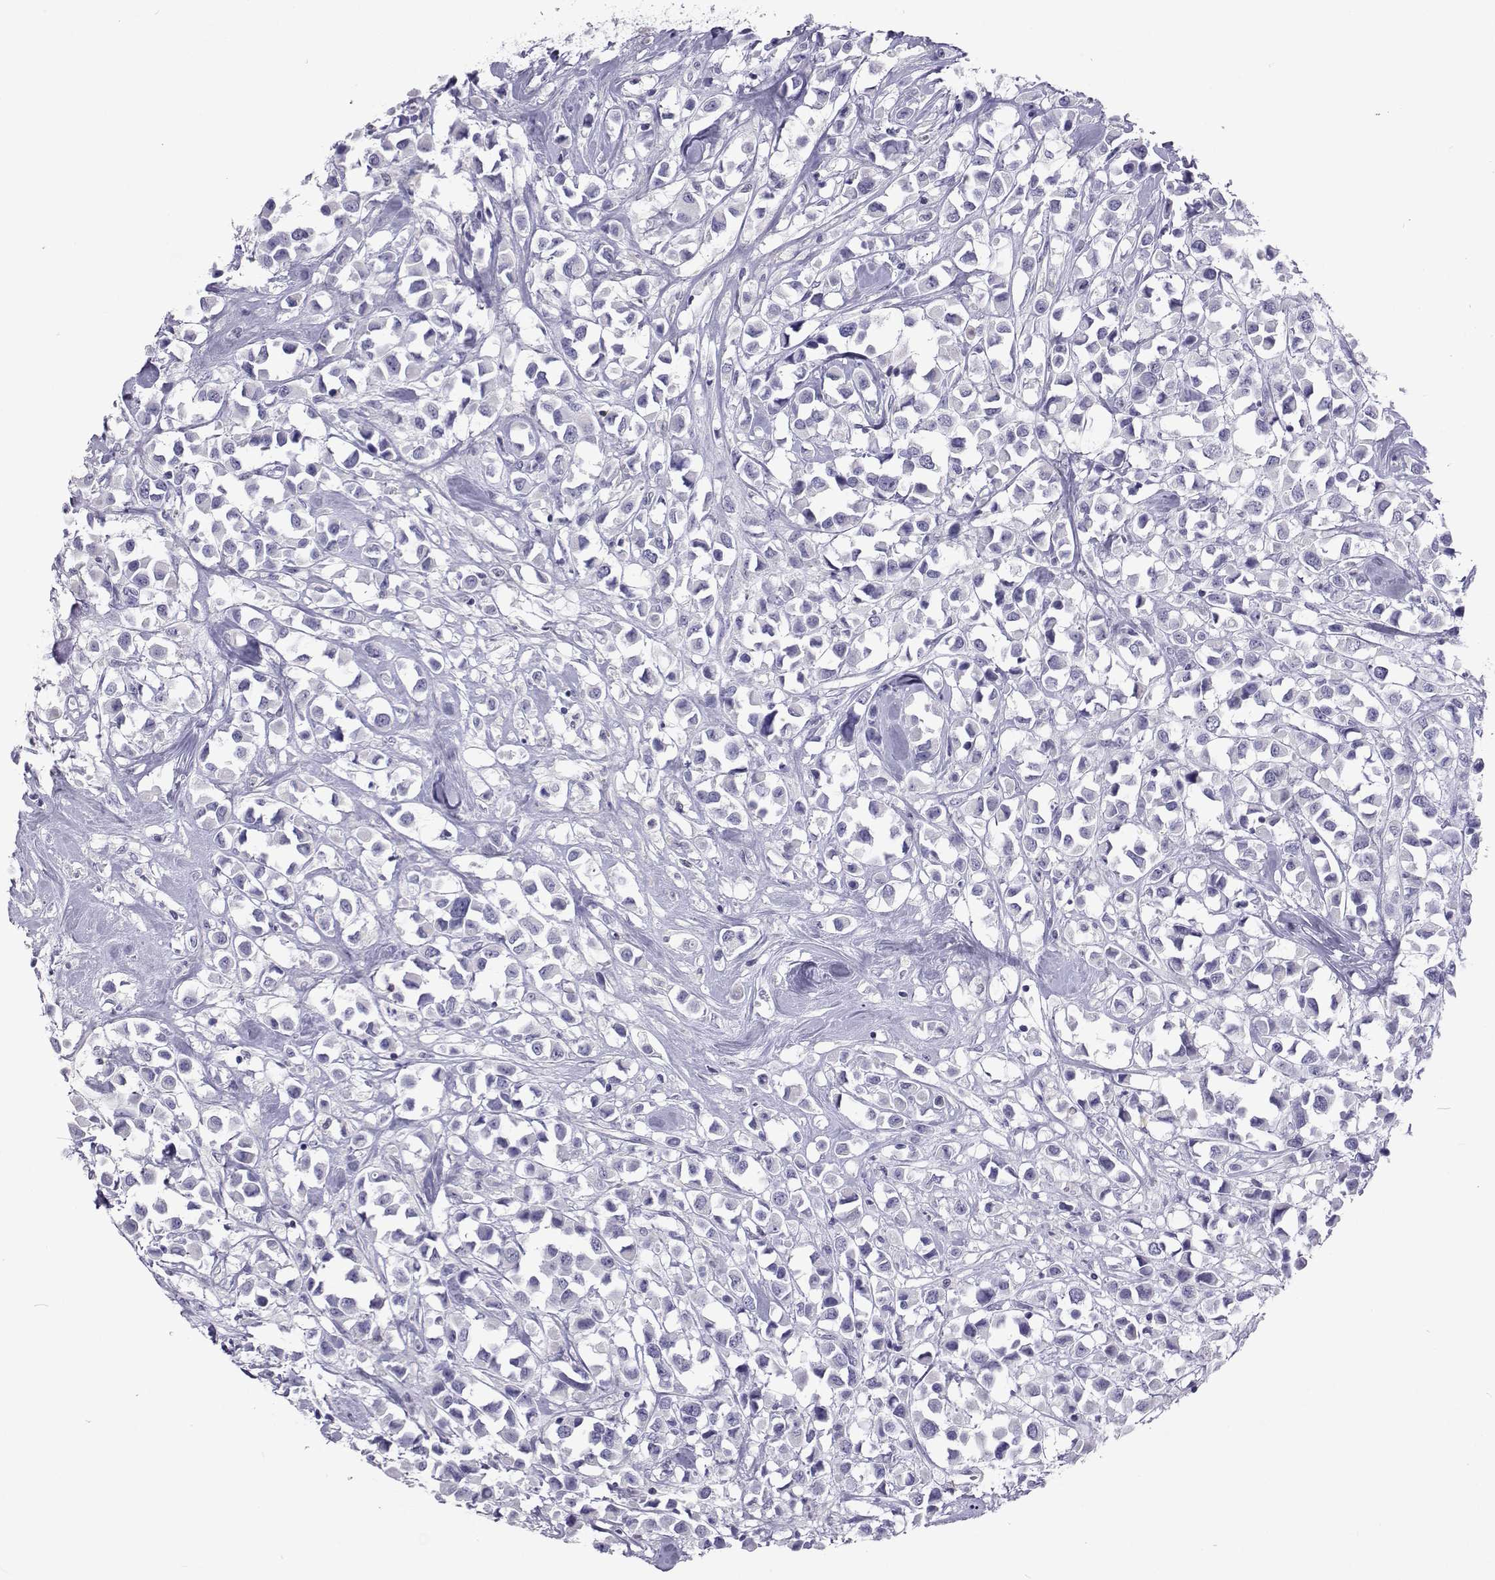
{"staining": {"intensity": "negative", "quantity": "none", "location": "none"}, "tissue": "breast cancer", "cell_type": "Tumor cells", "image_type": "cancer", "snomed": [{"axis": "morphology", "description": "Duct carcinoma"}, {"axis": "topography", "description": "Breast"}], "caption": "Immunohistochemistry photomicrograph of neoplastic tissue: breast cancer stained with DAB (3,3'-diaminobenzidine) demonstrates no significant protein staining in tumor cells.", "gene": "GALM", "patient": {"sex": "female", "age": 61}}